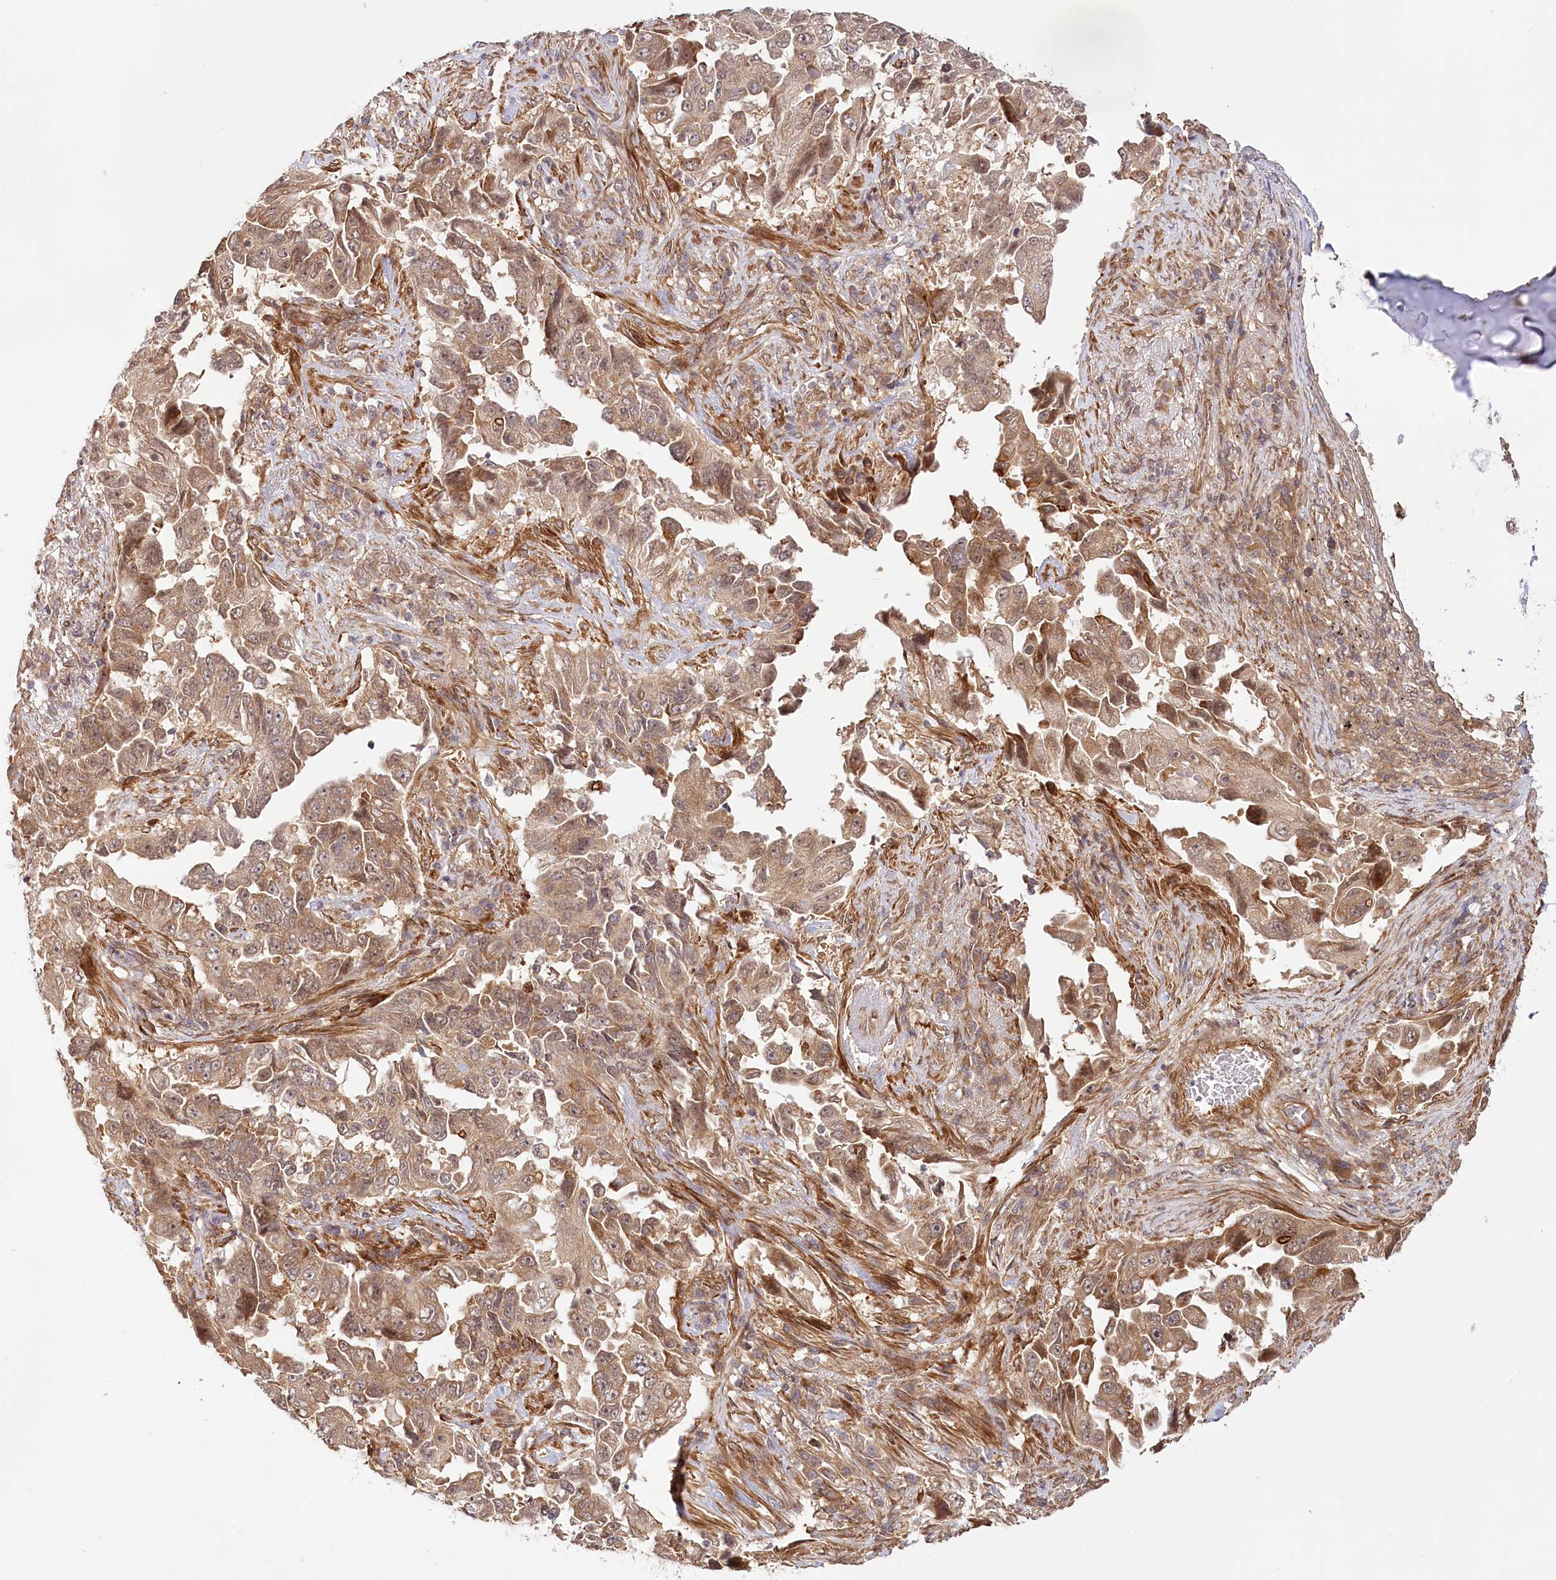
{"staining": {"intensity": "moderate", "quantity": ">75%", "location": "cytoplasmic/membranous,nuclear"}, "tissue": "lung cancer", "cell_type": "Tumor cells", "image_type": "cancer", "snomed": [{"axis": "morphology", "description": "Adenocarcinoma, NOS"}, {"axis": "topography", "description": "Lung"}], "caption": "IHC of adenocarcinoma (lung) exhibits medium levels of moderate cytoplasmic/membranous and nuclear expression in about >75% of tumor cells. (Brightfield microscopy of DAB IHC at high magnification).", "gene": "CEP70", "patient": {"sex": "female", "age": 51}}